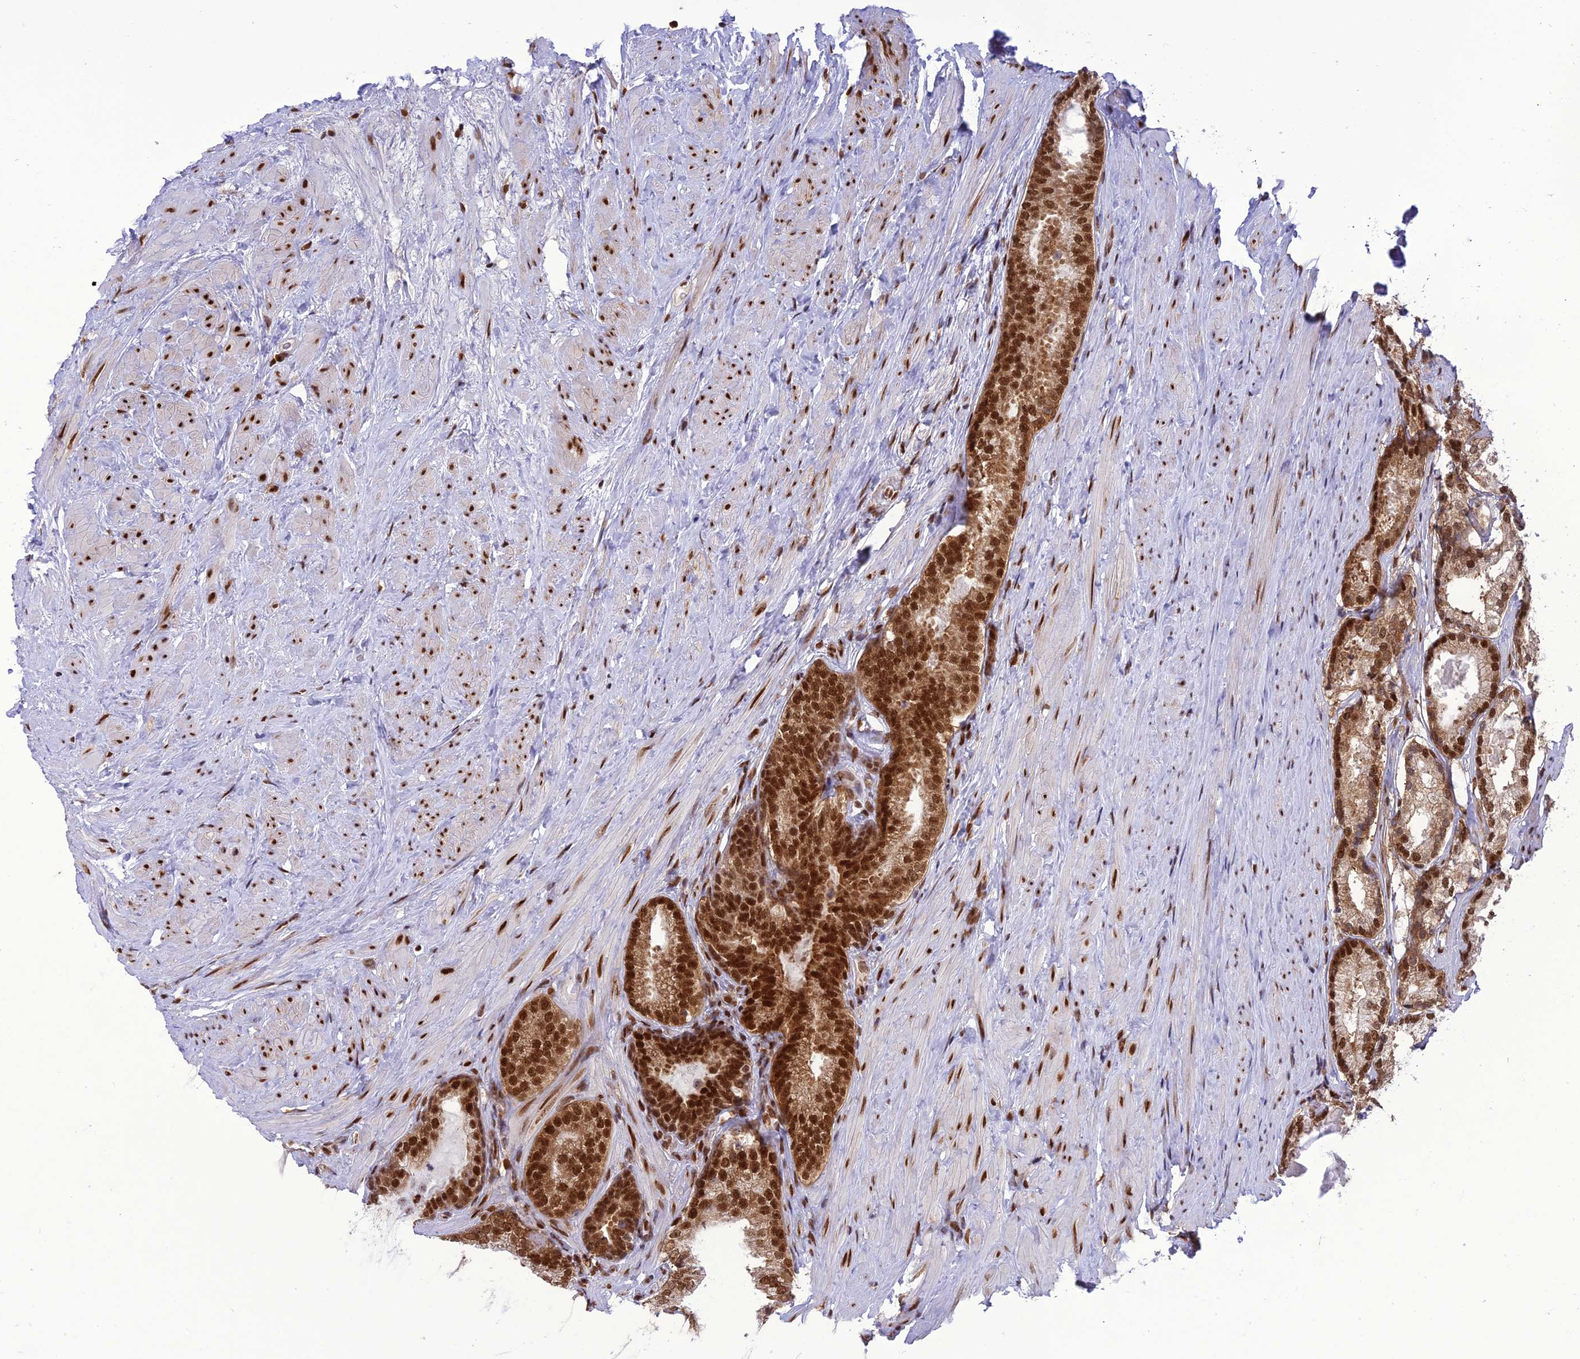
{"staining": {"intensity": "strong", "quantity": ">75%", "location": "nuclear"}, "tissue": "prostate cancer", "cell_type": "Tumor cells", "image_type": "cancer", "snomed": [{"axis": "morphology", "description": "Adenocarcinoma, Low grade"}, {"axis": "topography", "description": "Prostate"}], "caption": "The micrograph shows a brown stain indicating the presence of a protein in the nuclear of tumor cells in prostate cancer (low-grade adenocarcinoma).", "gene": "DDX1", "patient": {"sex": "male", "age": 68}}